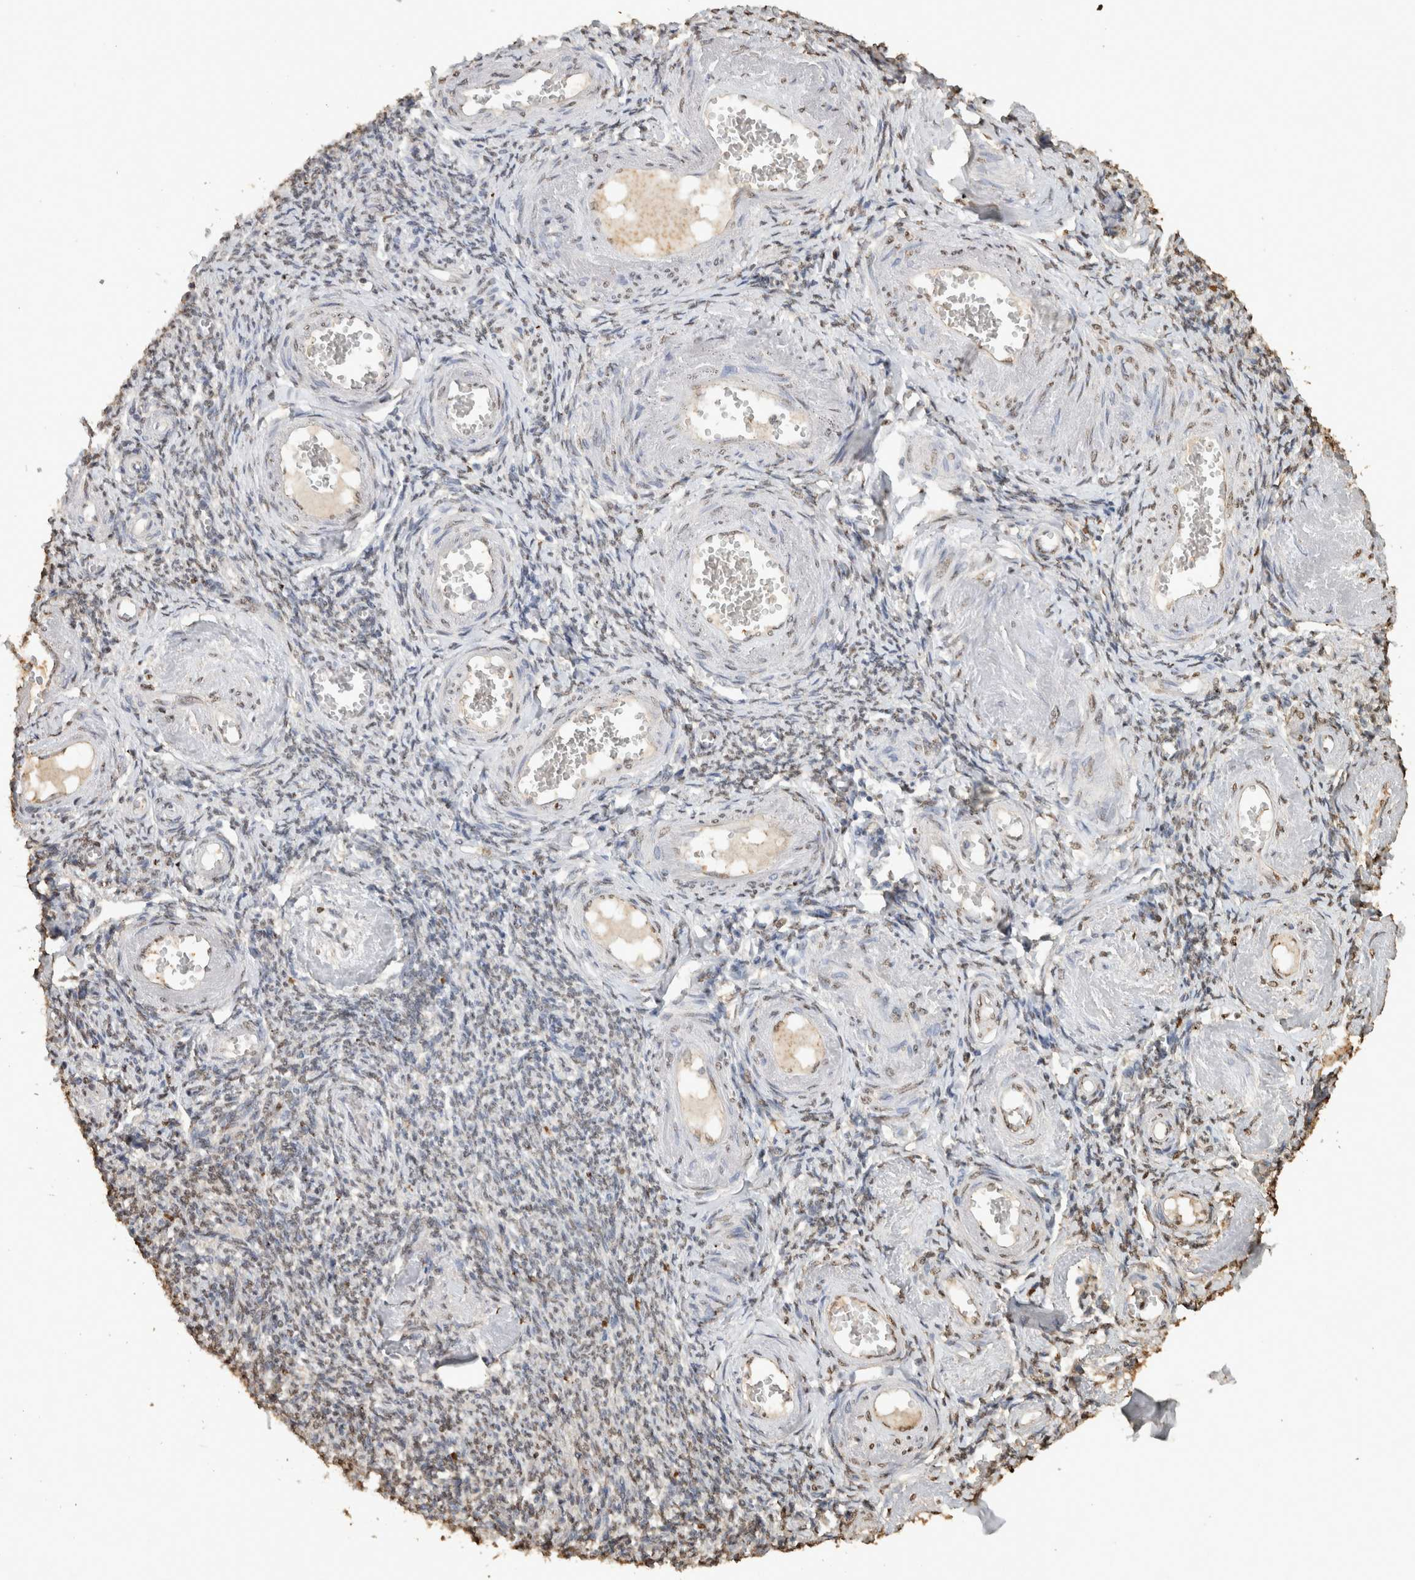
{"staining": {"intensity": "moderate", "quantity": ">75%", "location": "nuclear"}, "tissue": "adipose tissue", "cell_type": "Adipocytes", "image_type": "normal", "snomed": [{"axis": "morphology", "description": "Normal tissue, NOS"}, {"axis": "topography", "description": "Vascular tissue"}, {"axis": "topography", "description": "Fallopian tube"}, {"axis": "topography", "description": "Ovary"}], "caption": "Immunohistochemical staining of unremarkable adipose tissue exhibits medium levels of moderate nuclear expression in about >75% of adipocytes. (DAB (3,3'-diaminobenzidine) IHC with brightfield microscopy, high magnification).", "gene": "HAND2", "patient": {"sex": "female", "age": 67}}